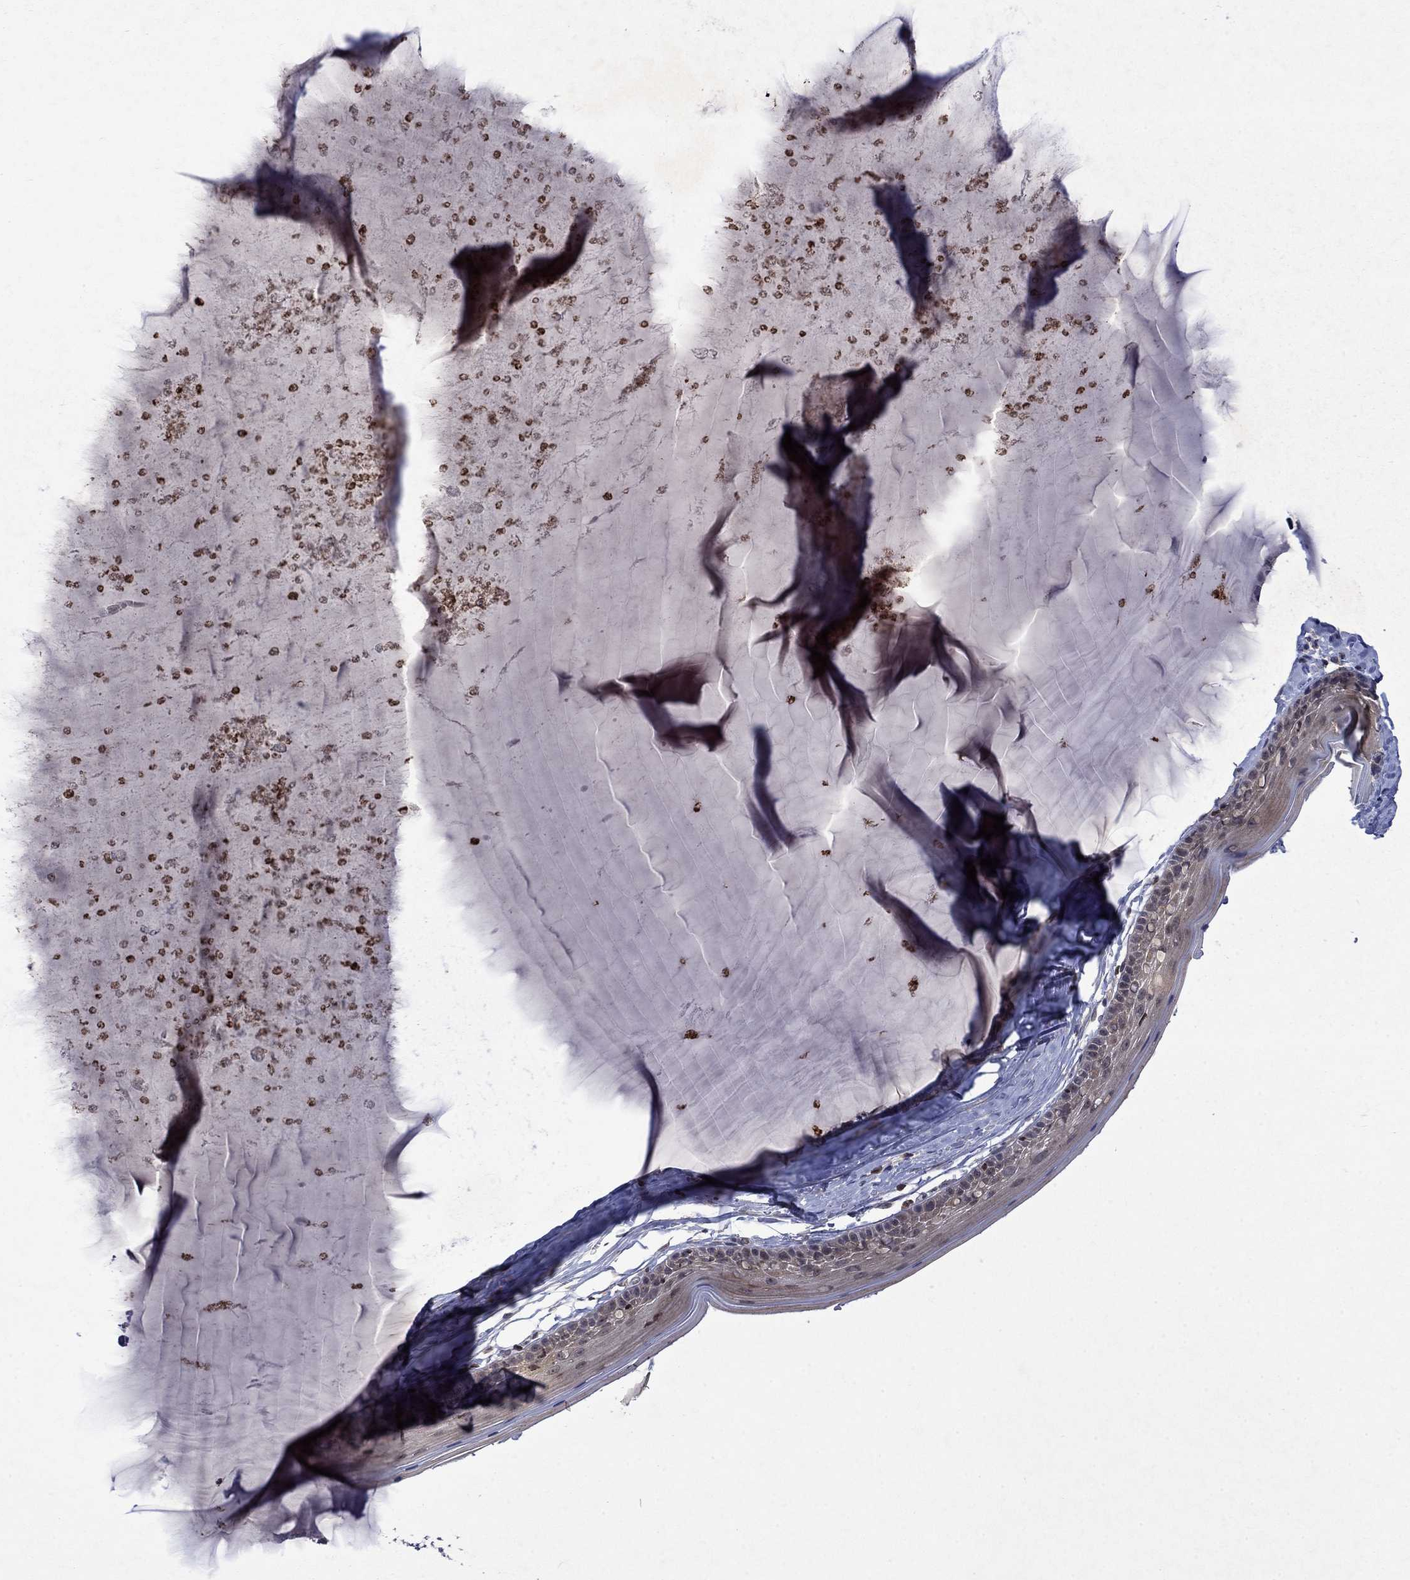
{"staining": {"intensity": "negative", "quantity": "none", "location": "none"}, "tissue": "cervix", "cell_type": "Glandular cells", "image_type": "normal", "snomed": [{"axis": "morphology", "description": "Normal tissue, NOS"}, {"axis": "topography", "description": "Cervix"}], "caption": "Immunohistochemistry (IHC) of benign human cervix displays no staining in glandular cells.", "gene": "TMEM33", "patient": {"sex": "female", "age": 40}}